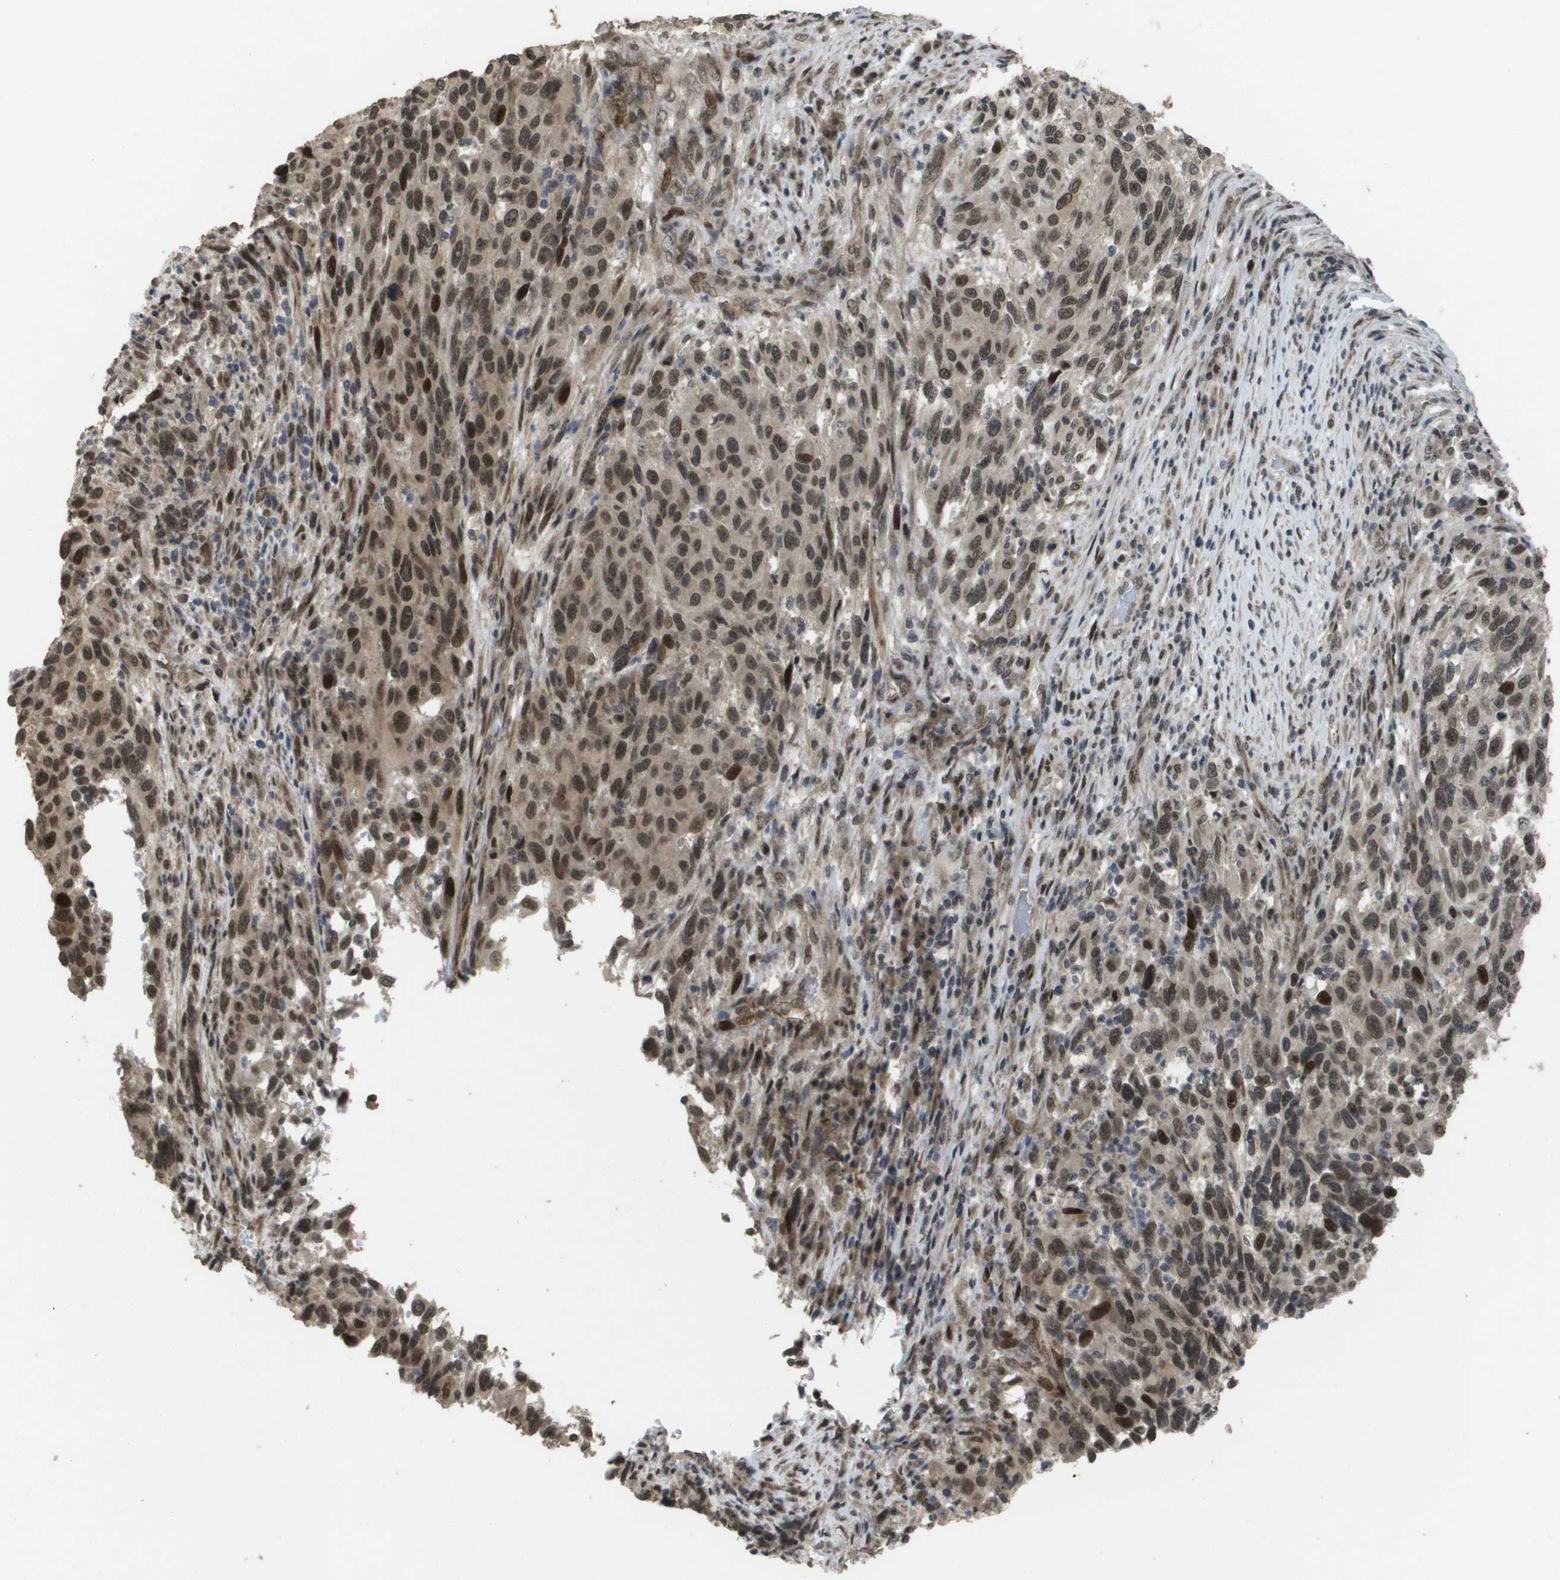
{"staining": {"intensity": "moderate", "quantity": ">75%", "location": "nuclear"}, "tissue": "melanoma", "cell_type": "Tumor cells", "image_type": "cancer", "snomed": [{"axis": "morphology", "description": "Malignant melanoma, Metastatic site"}, {"axis": "topography", "description": "Lymph node"}], "caption": "Tumor cells display medium levels of moderate nuclear staining in about >75% of cells in human melanoma.", "gene": "KAT5", "patient": {"sex": "male", "age": 61}}